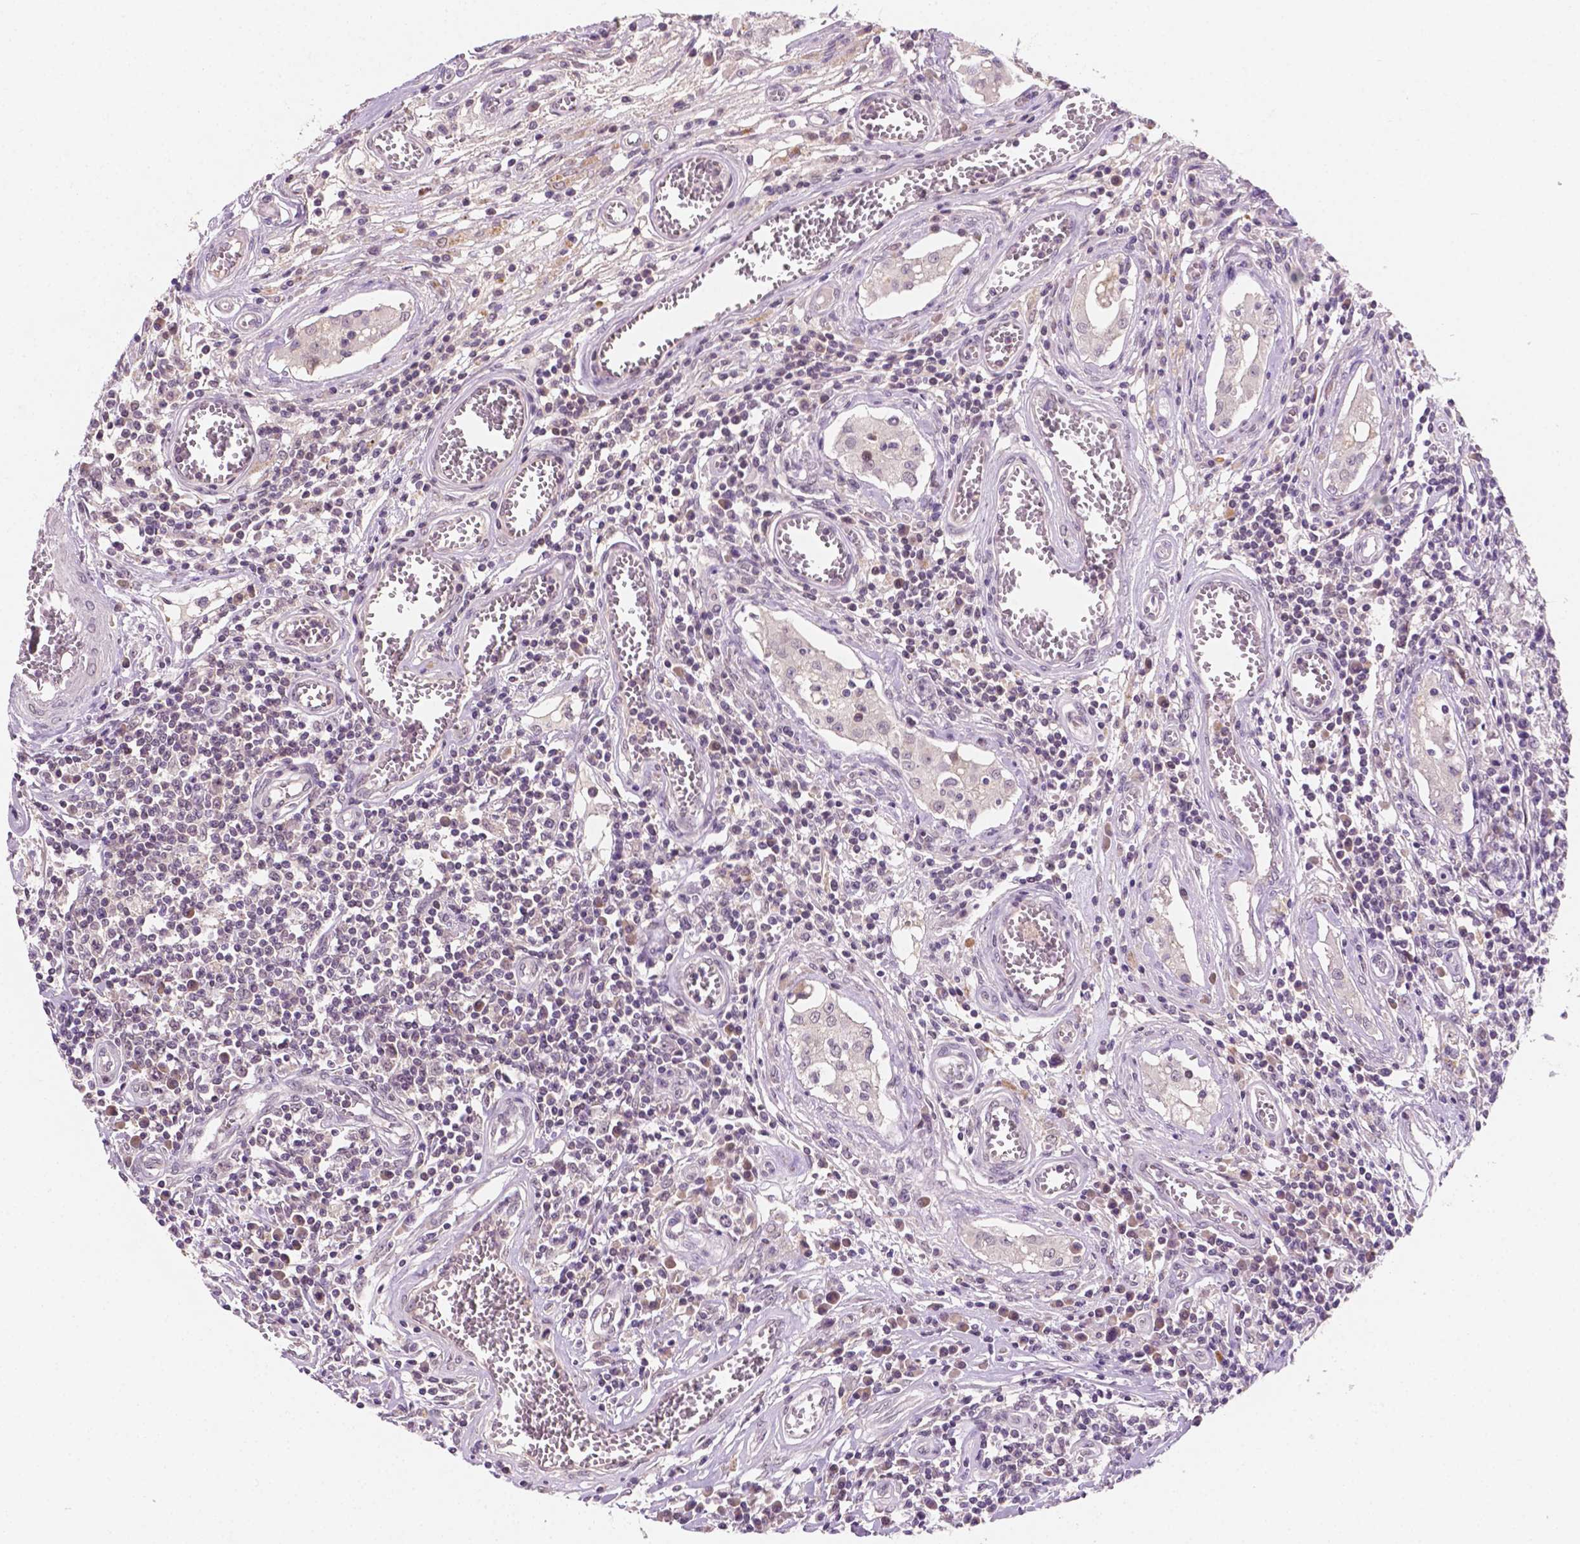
{"staining": {"intensity": "negative", "quantity": "none", "location": "none"}, "tissue": "testis cancer", "cell_type": "Tumor cells", "image_type": "cancer", "snomed": [{"axis": "morphology", "description": "Carcinoma, Embryonal, NOS"}, {"axis": "topography", "description": "Testis"}], "caption": "Micrograph shows no significant protein staining in tumor cells of testis embryonal carcinoma.", "gene": "MROH6", "patient": {"sex": "male", "age": 36}}